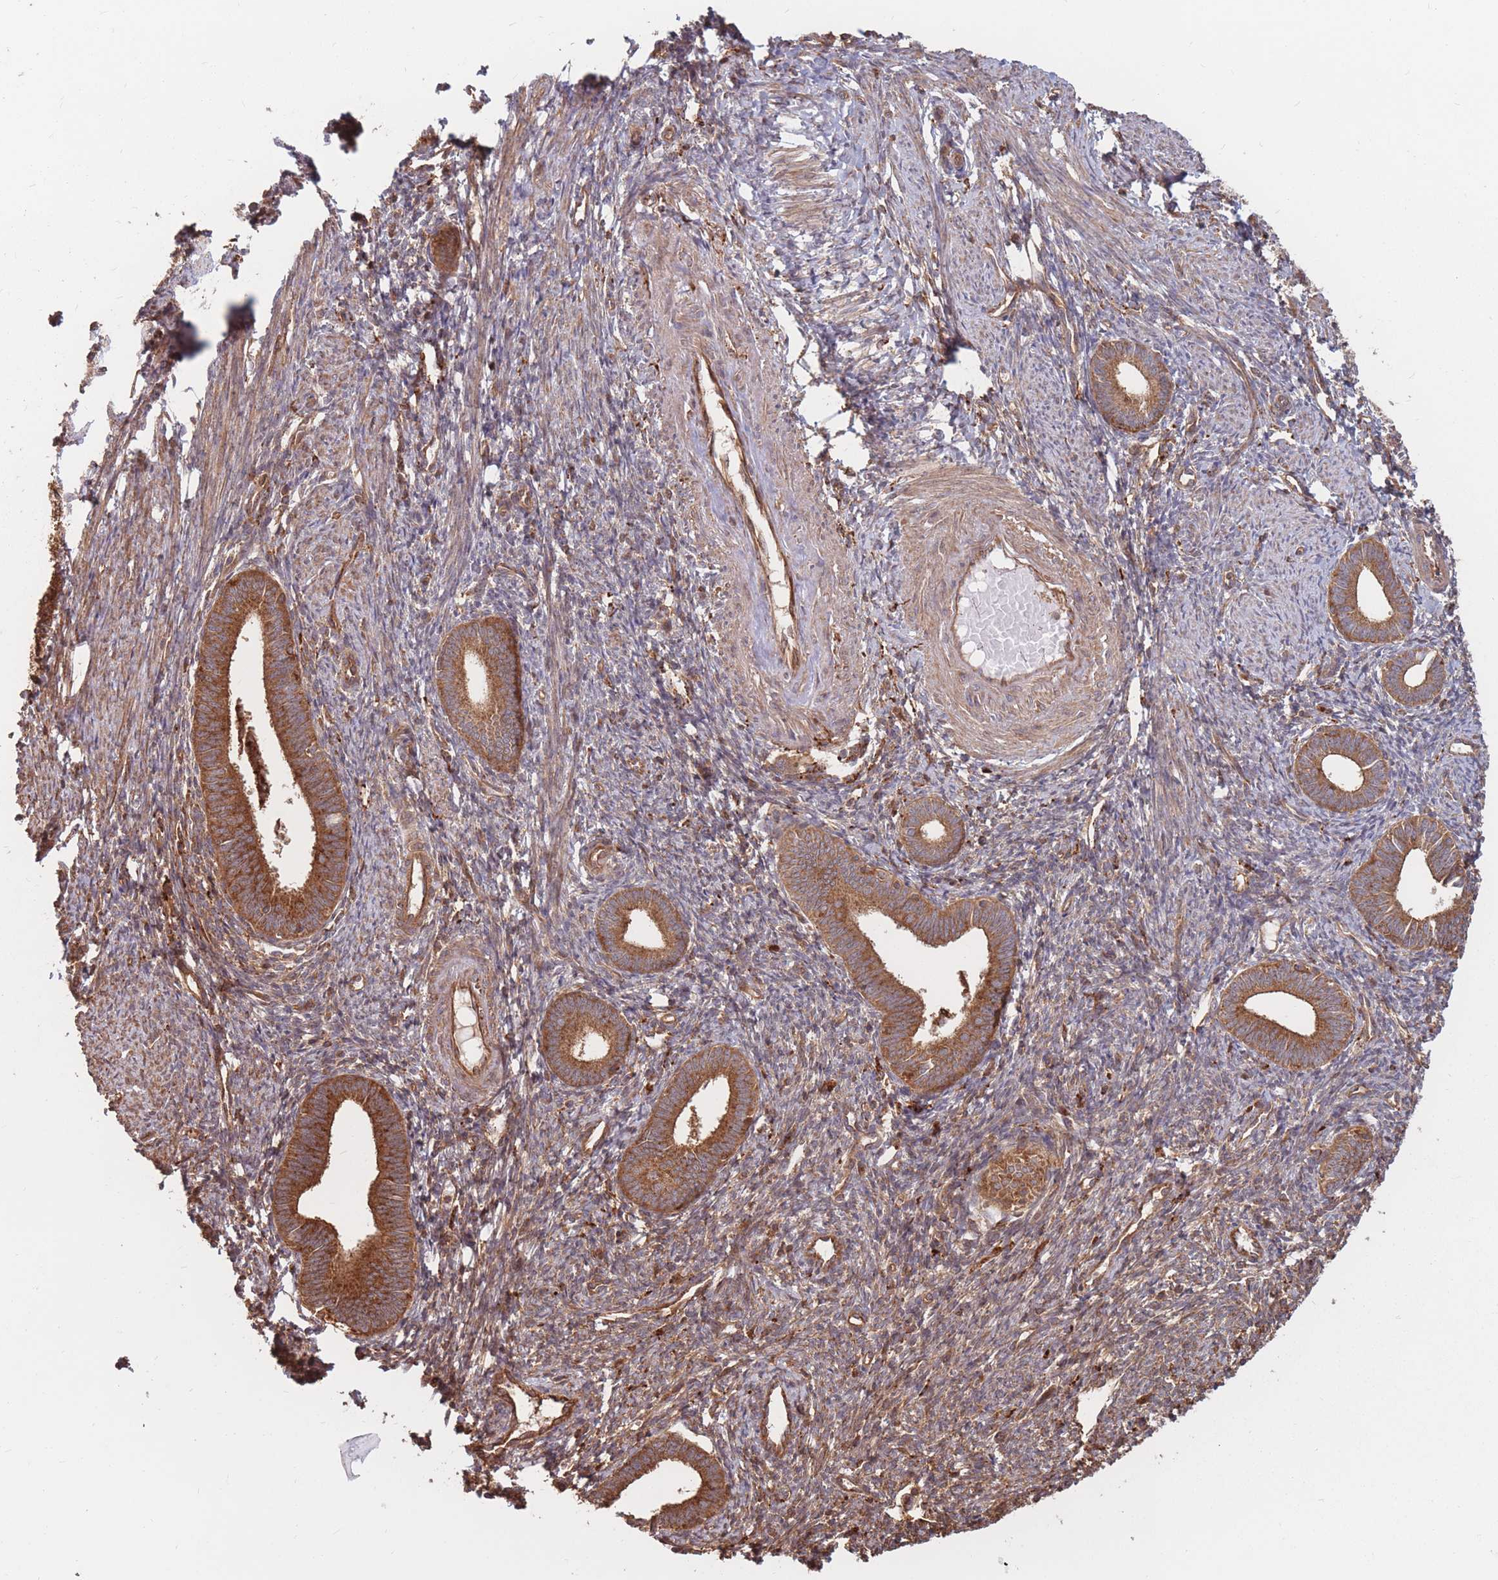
{"staining": {"intensity": "moderate", "quantity": ">75%", "location": "cytoplasmic/membranous"}, "tissue": "endometrium", "cell_type": "Cells in endometrial stroma", "image_type": "normal", "snomed": [{"axis": "morphology", "description": "Normal tissue, NOS"}, {"axis": "topography", "description": "Endometrium"}], "caption": "IHC histopathology image of benign endometrium: human endometrium stained using IHC demonstrates medium levels of moderate protein expression localized specifically in the cytoplasmic/membranous of cells in endometrial stroma, appearing as a cytoplasmic/membranous brown color.", "gene": "RASSF2", "patient": {"sex": "female", "age": 41}}